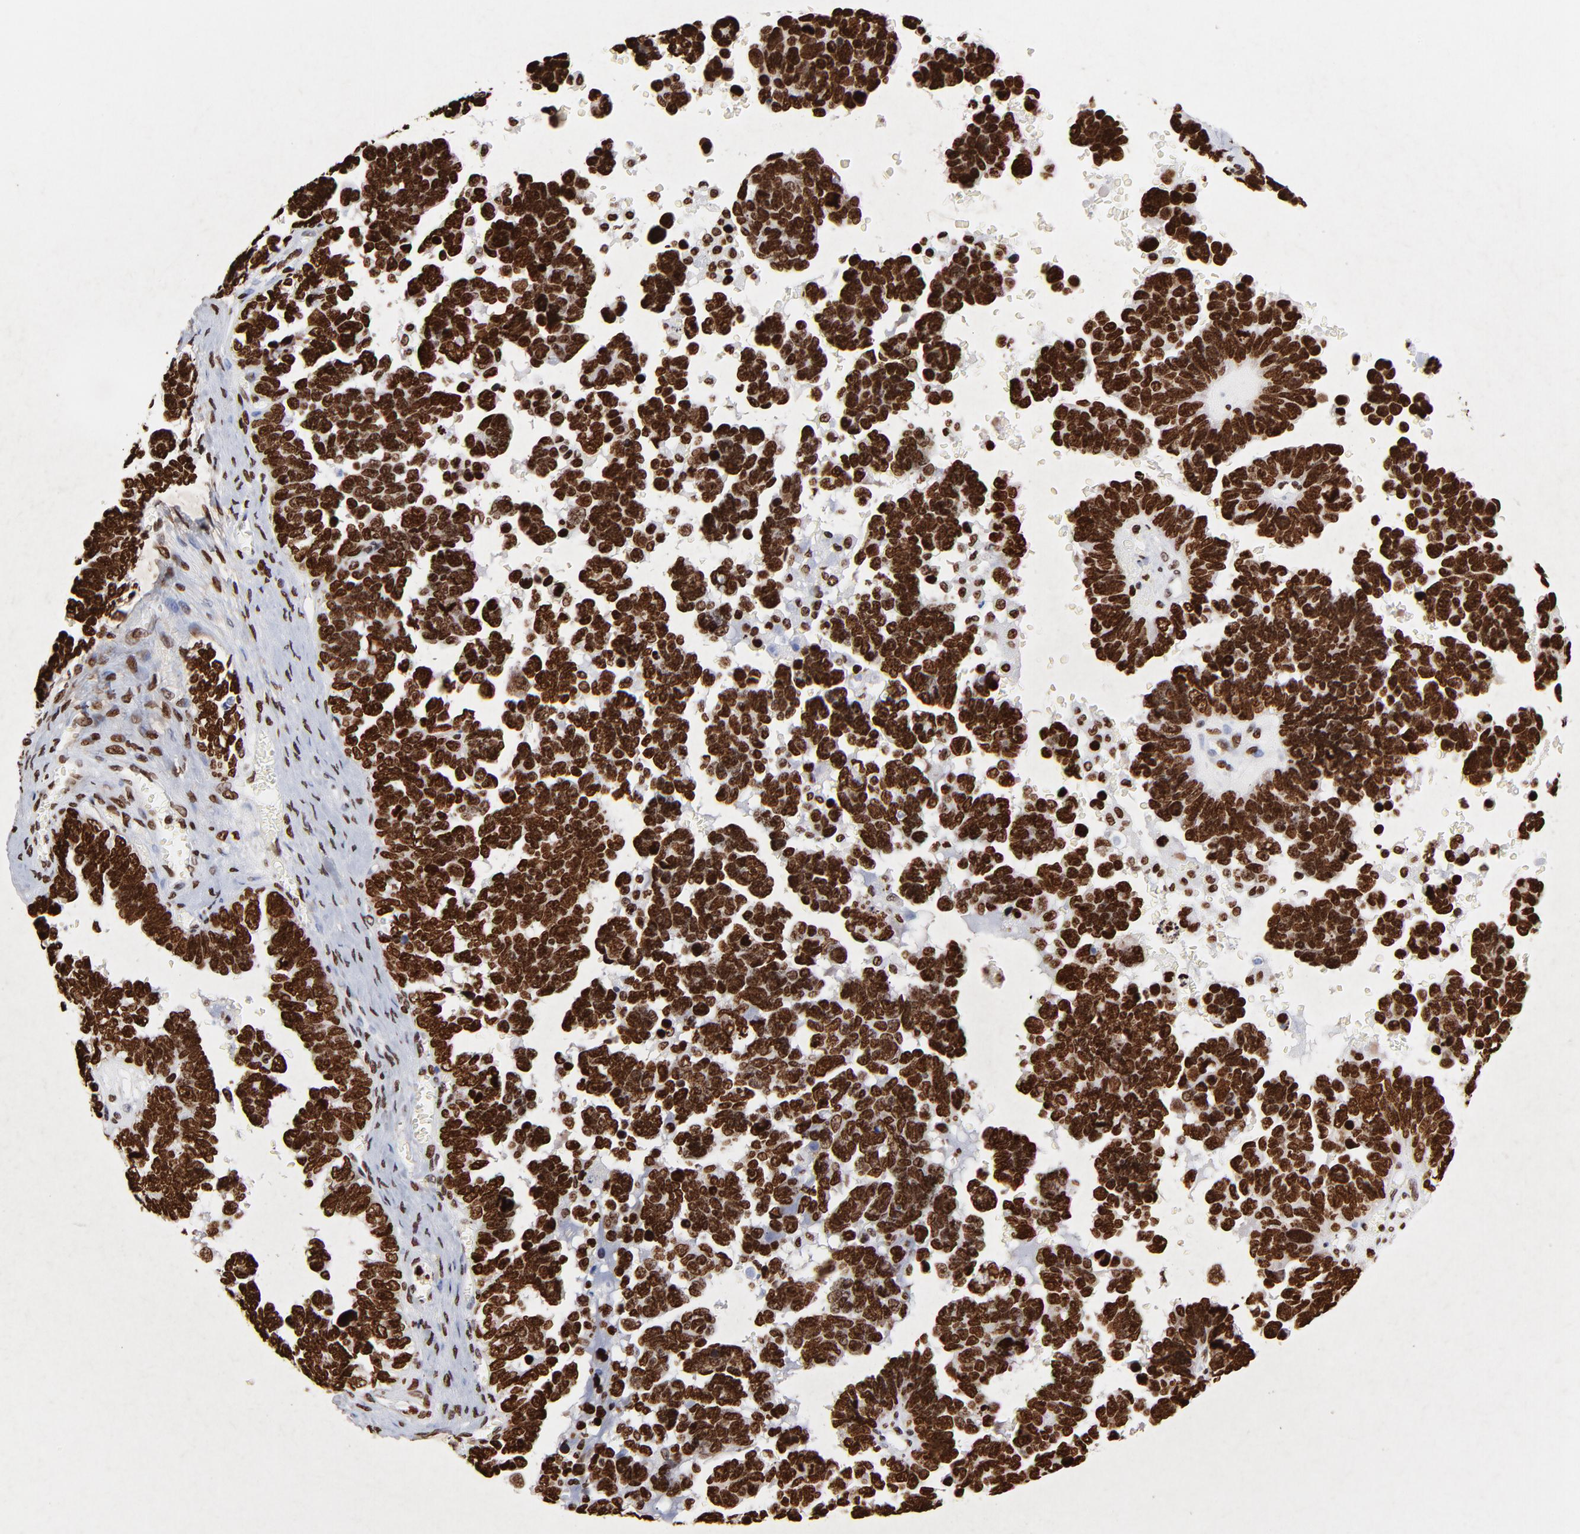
{"staining": {"intensity": "strong", "quantity": ">75%", "location": "nuclear"}, "tissue": "ovarian cancer", "cell_type": "Tumor cells", "image_type": "cancer", "snomed": [{"axis": "morphology", "description": "Cystadenocarcinoma, serous, NOS"}, {"axis": "topography", "description": "Ovary"}], "caption": "Immunohistochemical staining of ovarian cancer (serous cystadenocarcinoma) displays high levels of strong nuclear protein staining in about >75% of tumor cells.", "gene": "FBH1", "patient": {"sex": "female", "age": 69}}